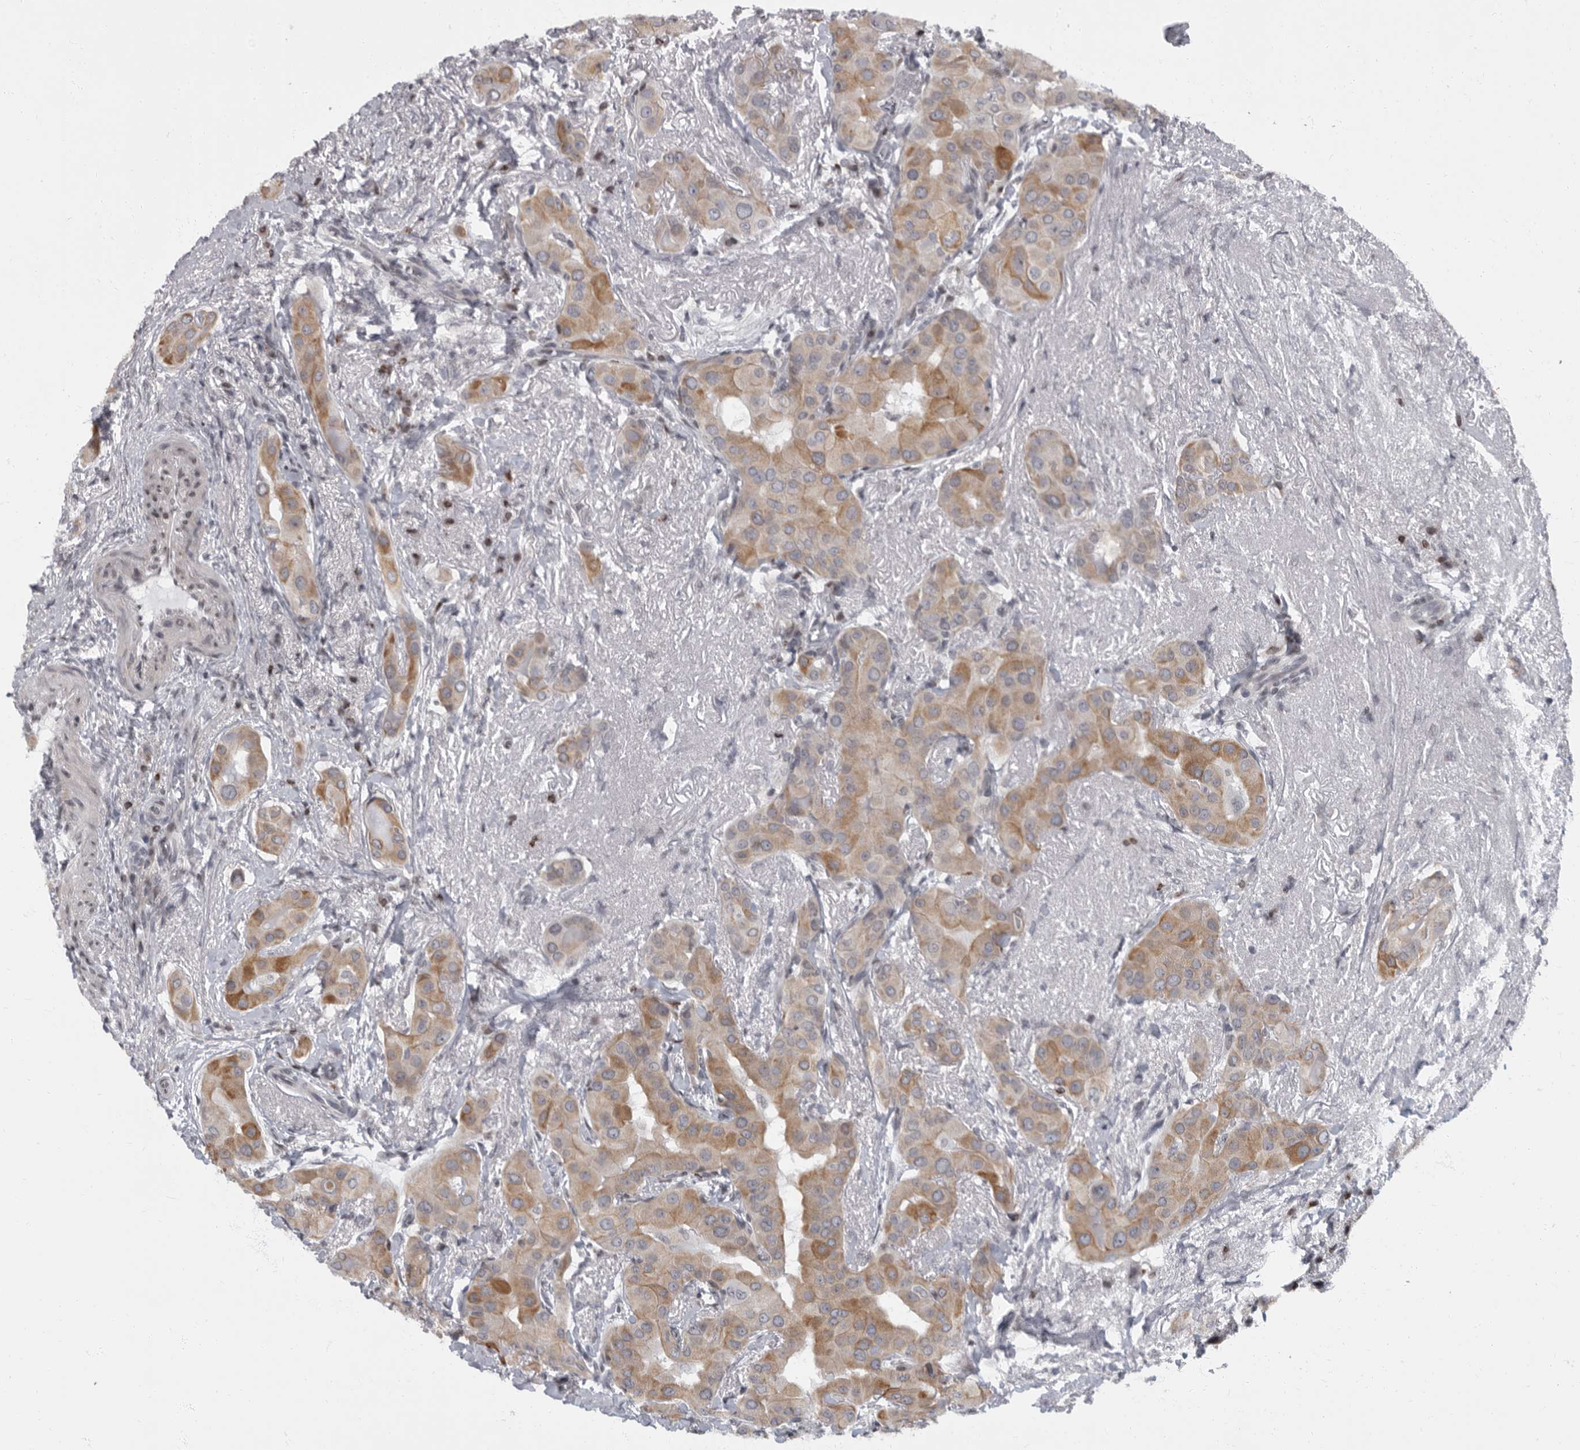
{"staining": {"intensity": "moderate", "quantity": ">75%", "location": "cytoplasmic/membranous"}, "tissue": "thyroid cancer", "cell_type": "Tumor cells", "image_type": "cancer", "snomed": [{"axis": "morphology", "description": "Papillary adenocarcinoma, NOS"}, {"axis": "topography", "description": "Thyroid gland"}], "caption": "Moderate cytoplasmic/membranous positivity for a protein is appreciated in approximately >75% of tumor cells of thyroid cancer using immunohistochemistry (IHC).", "gene": "EVI5", "patient": {"sex": "male", "age": 33}}